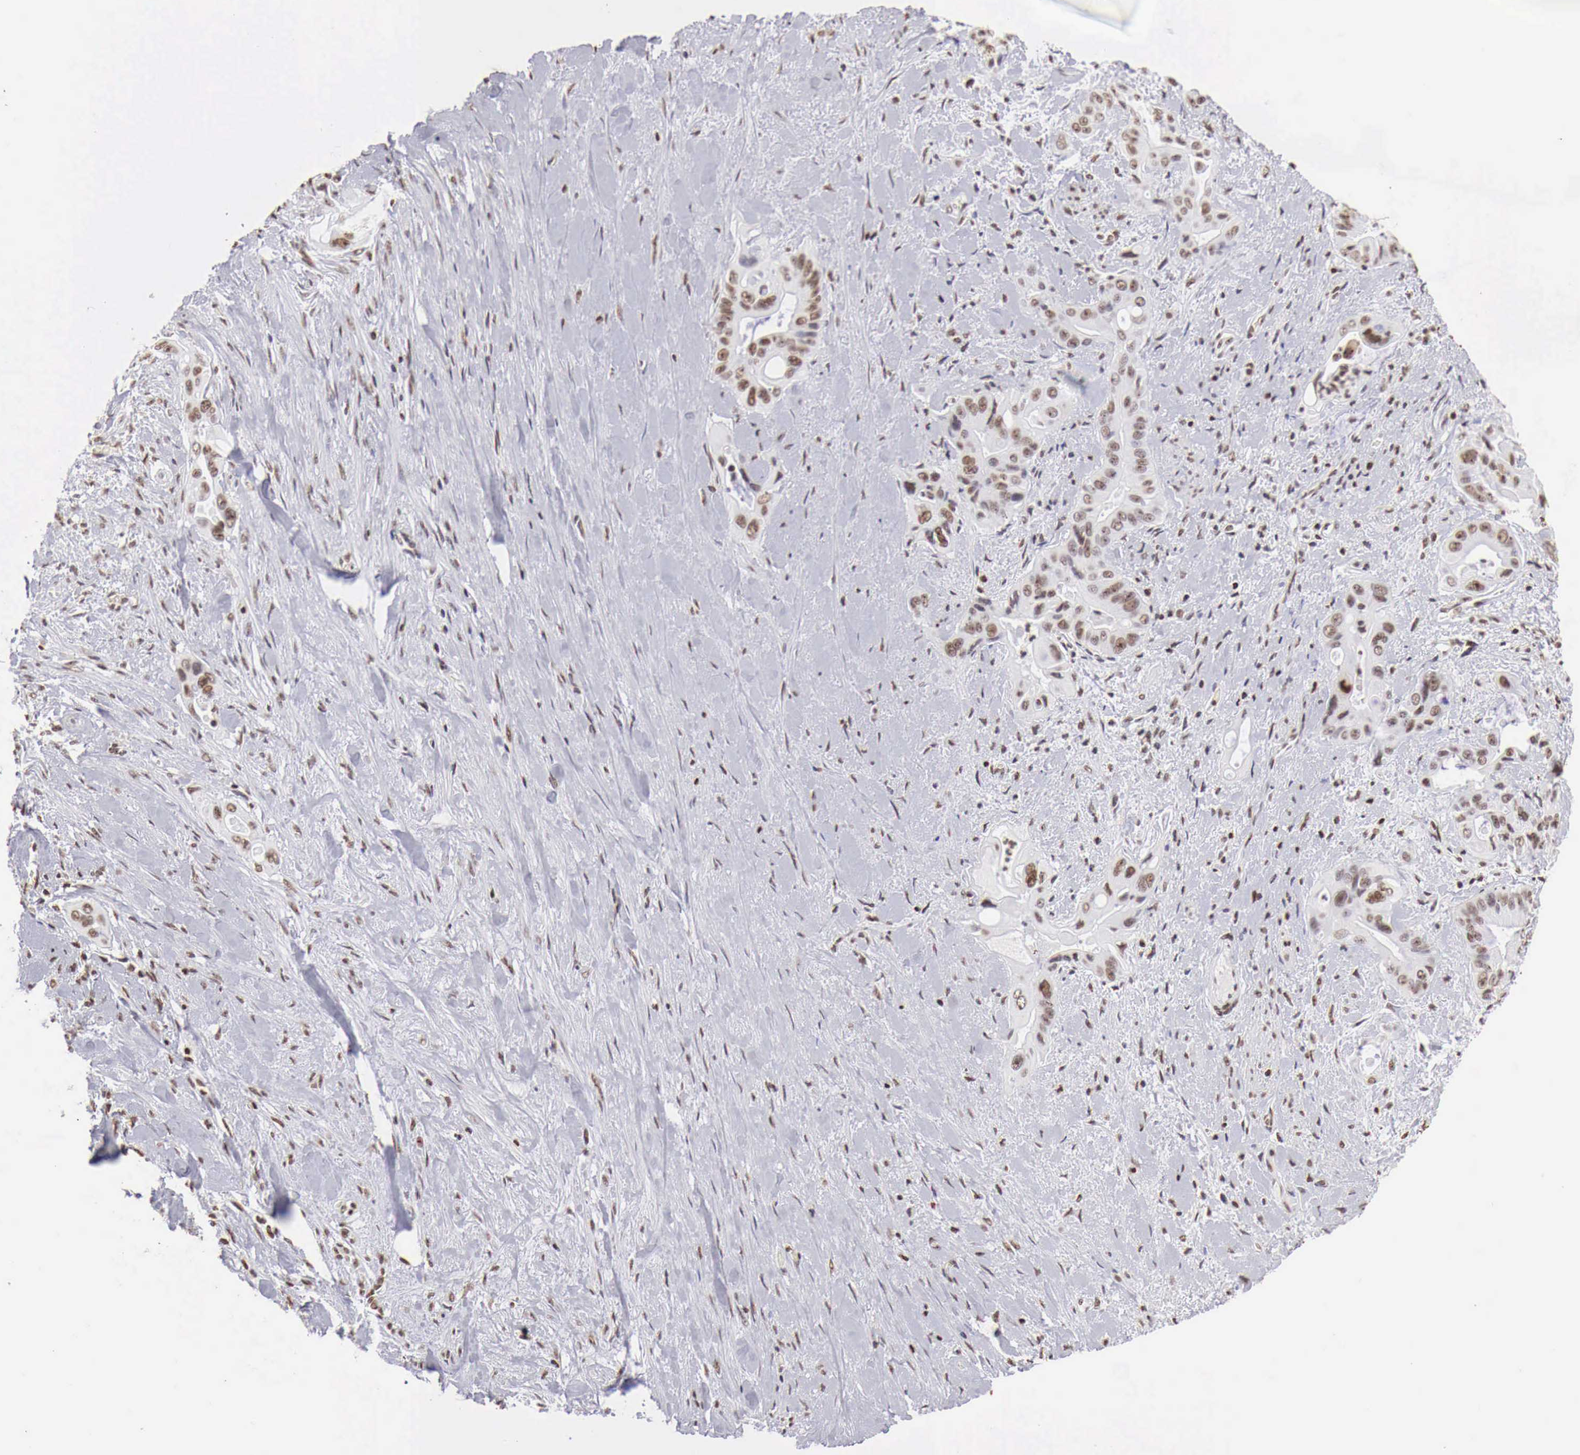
{"staining": {"intensity": "moderate", "quantity": ">75%", "location": "nuclear"}, "tissue": "pancreatic cancer", "cell_type": "Tumor cells", "image_type": "cancer", "snomed": [{"axis": "morphology", "description": "Adenocarcinoma, NOS"}, {"axis": "topography", "description": "Pancreas"}], "caption": "Immunohistochemical staining of human pancreatic adenocarcinoma demonstrates moderate nuclear protein staining in approximately >75% of tumor cells. The protein of interest is shown in brown color, while the nuclei are stained blue.", "gene": "DKC1", "patient": {"sex": "male", "age": 77}}